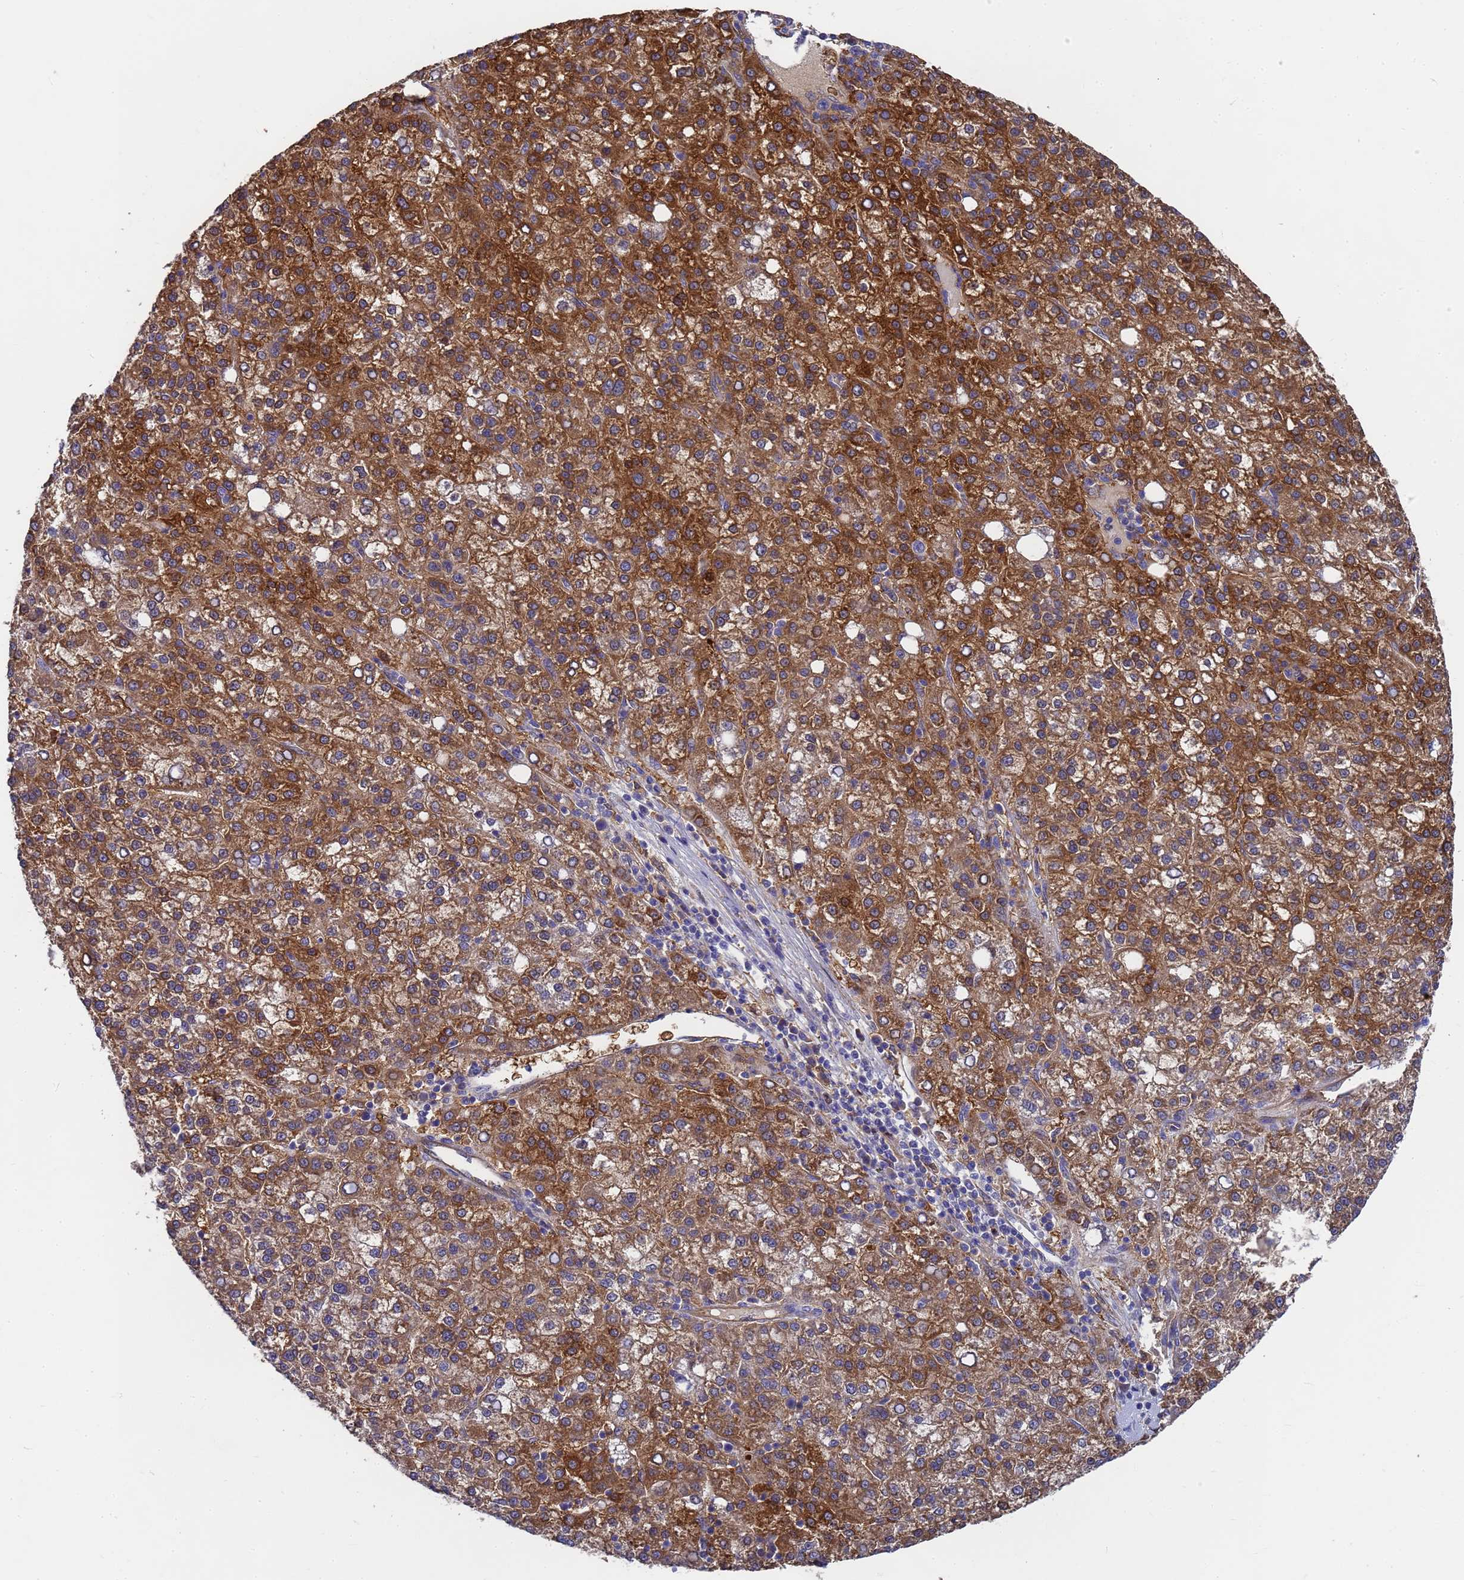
{"staining": {"intensity": "moderate", "quantity": "25%-75%", "location": "cytoplasmic/membranous"}, "tissue": "liver cancer", "cell_type": "Tumor cells", "image_type": "cancer", "snomed": [{"axis": "morphology", "description": "Carcinoma, Hepatocellular, NOS"}, {"axis": "topography", "description": "Liver"}], "caption": "Liver cancer (hepatocellular carcinoma) tissue exhibits moderate cytoplasmic/membranous staining in approximately 25%-75% of tumor cells, visualized by immunohistochemistry. (brown staining indicates protein expression, while blue staining denotes nuclei).", "gene": "SLC35E2B", "patient": {"sex": "female", "age": 58}}